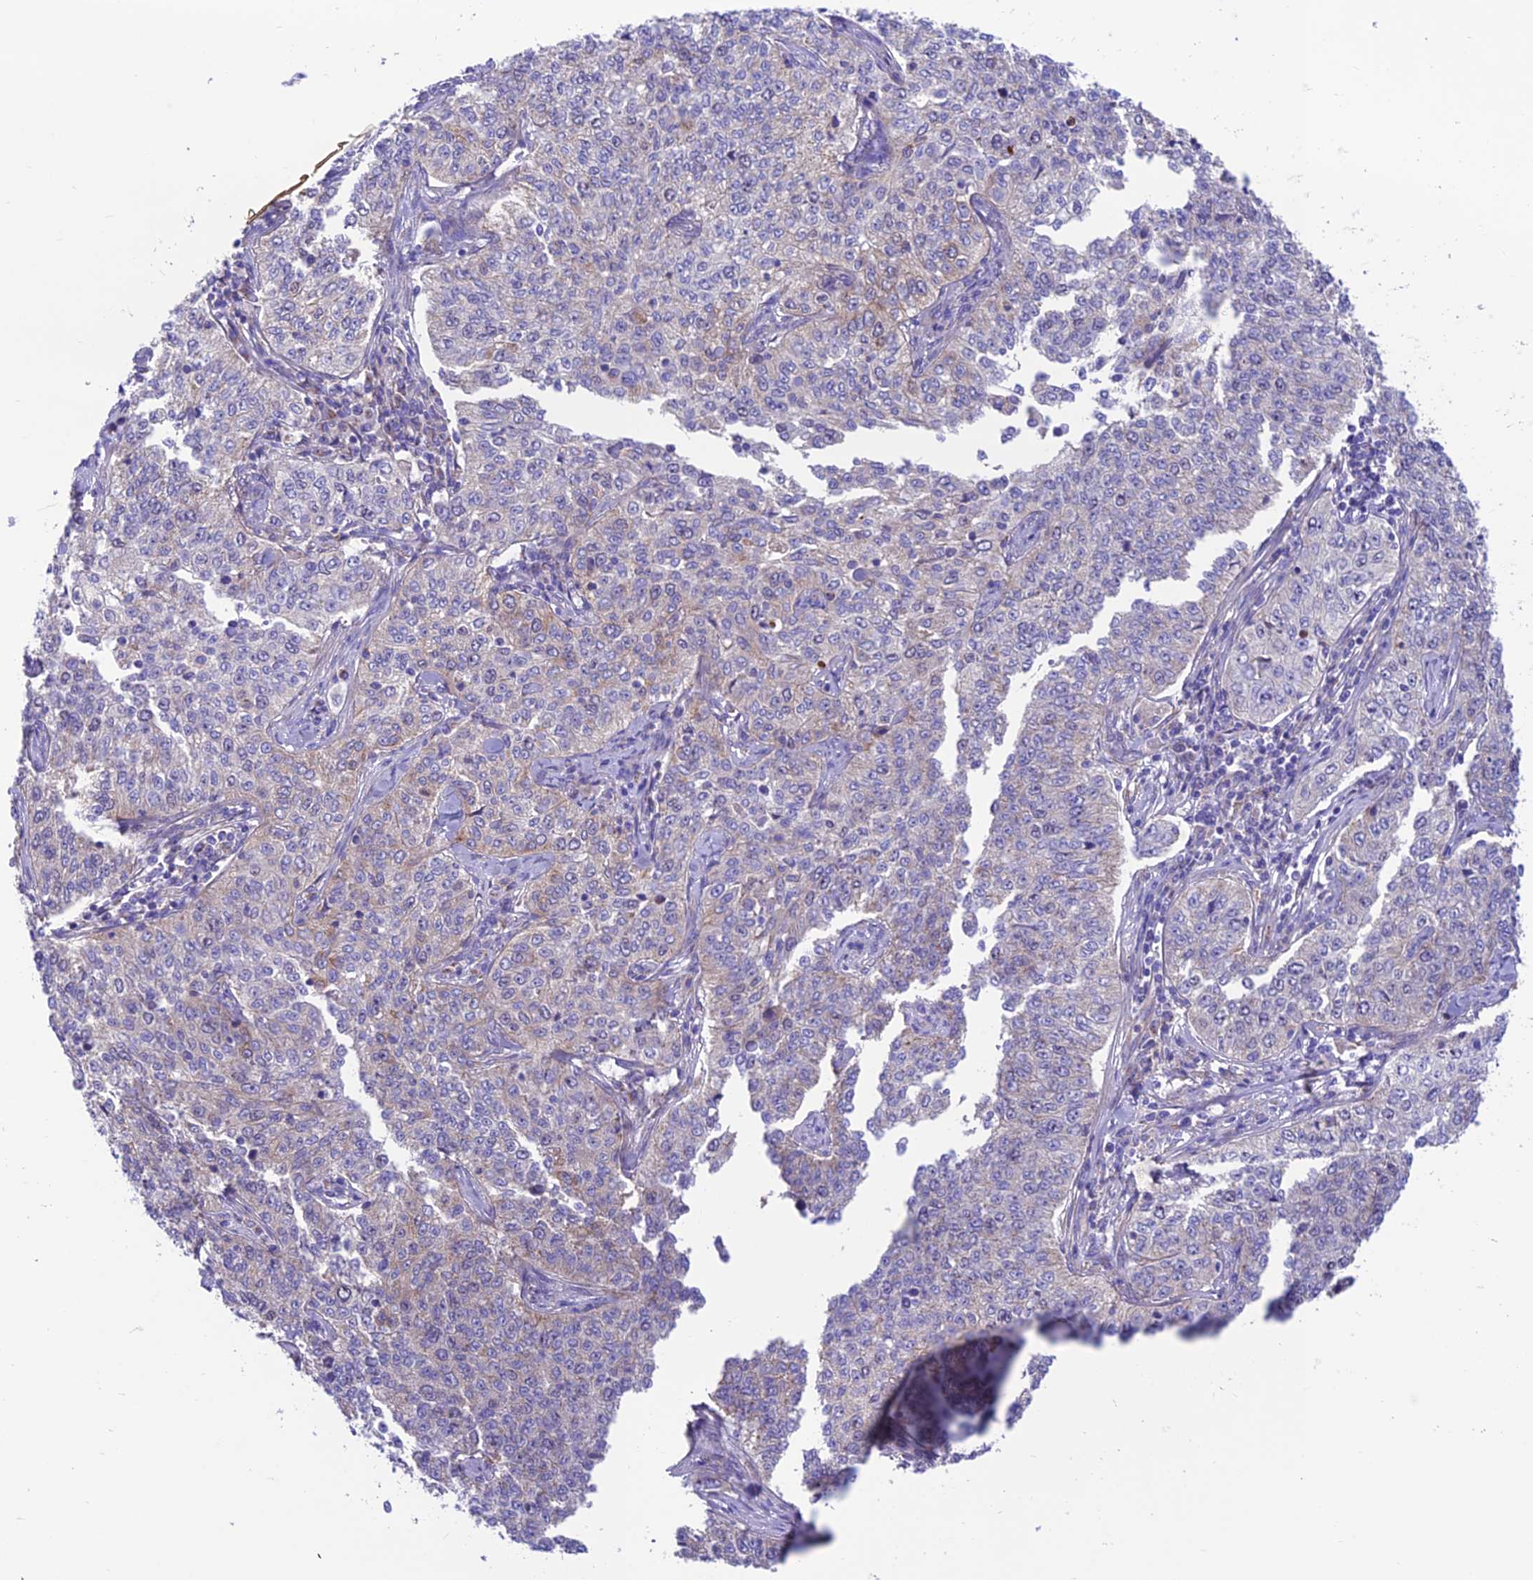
{"staining": {"intensity": "negative", "quantity": "none", "location": "none"}, "tissue": "cervical cancer", "cell_type": "Tumor cells", "image_type": "cancer", "snomed": [{"axis": "morphology", "description": "Squamous cell carcinoma, NOS"}, {"axis": "topography", "description": "Cervix"}], "caption": "Tumor cells show no significant expression in cervical cancer (squamous cell carcinoma).", "gene": "VPS16", "patient": {"sex": "female", "age": 35}}